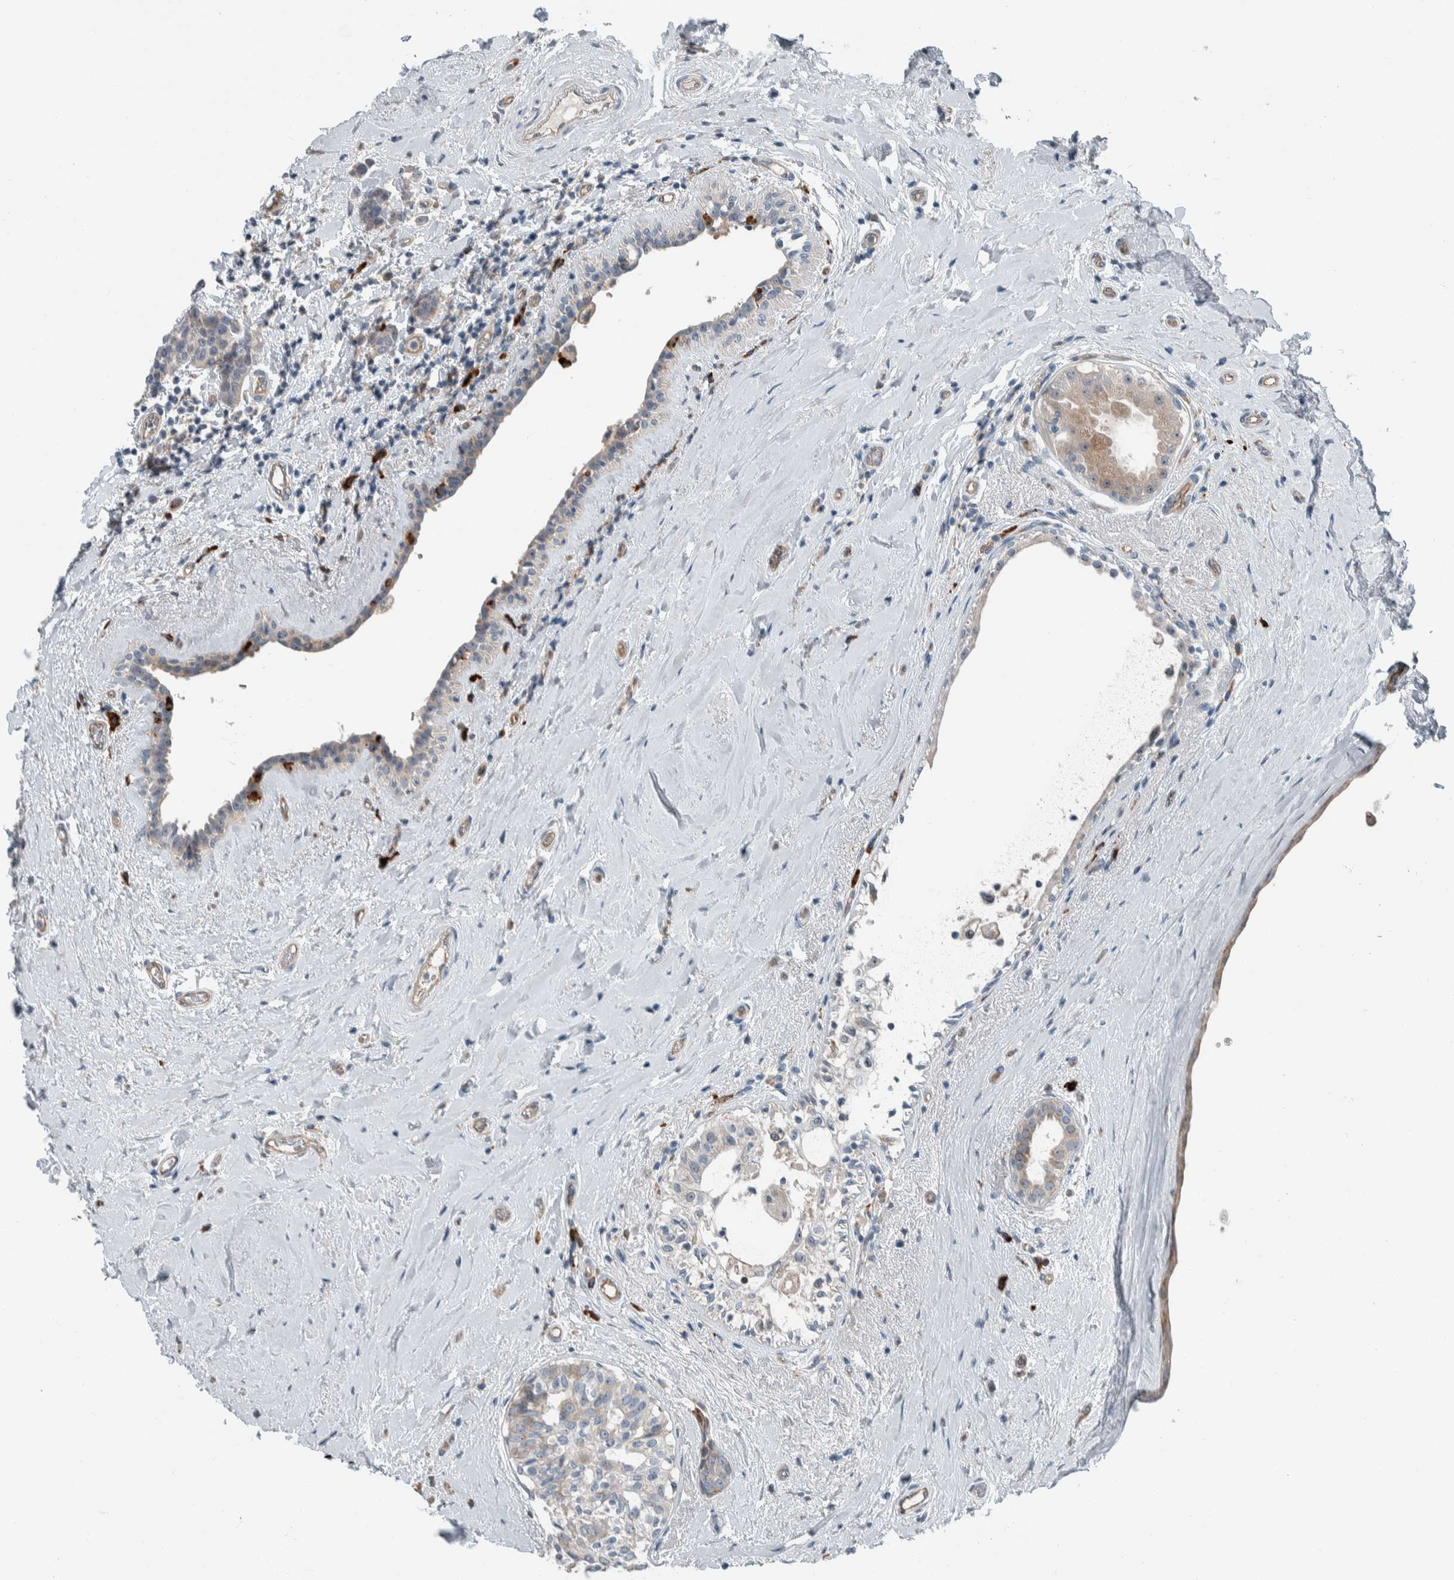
{"staining": {"intensity": "weak", "quantity": "<25%", "location": "cytoplasmic/membranous"}, "tissue": "breast cancer", "cell_type": "Tumor cells", "image_type": "cancer", "snomed": [{"axis": "morphology", "description": "Duct carcinoma"}, {"axis": "topography", "description": "Breast"}], "caption": "High power microscopy photomicrograph of an IHC histopathology image of breast infiltrating ductal carcinoma, revealing no significant staining in tumor cells.", "gene": "USP25", "patient": {"sex": "female", "age": 55}}